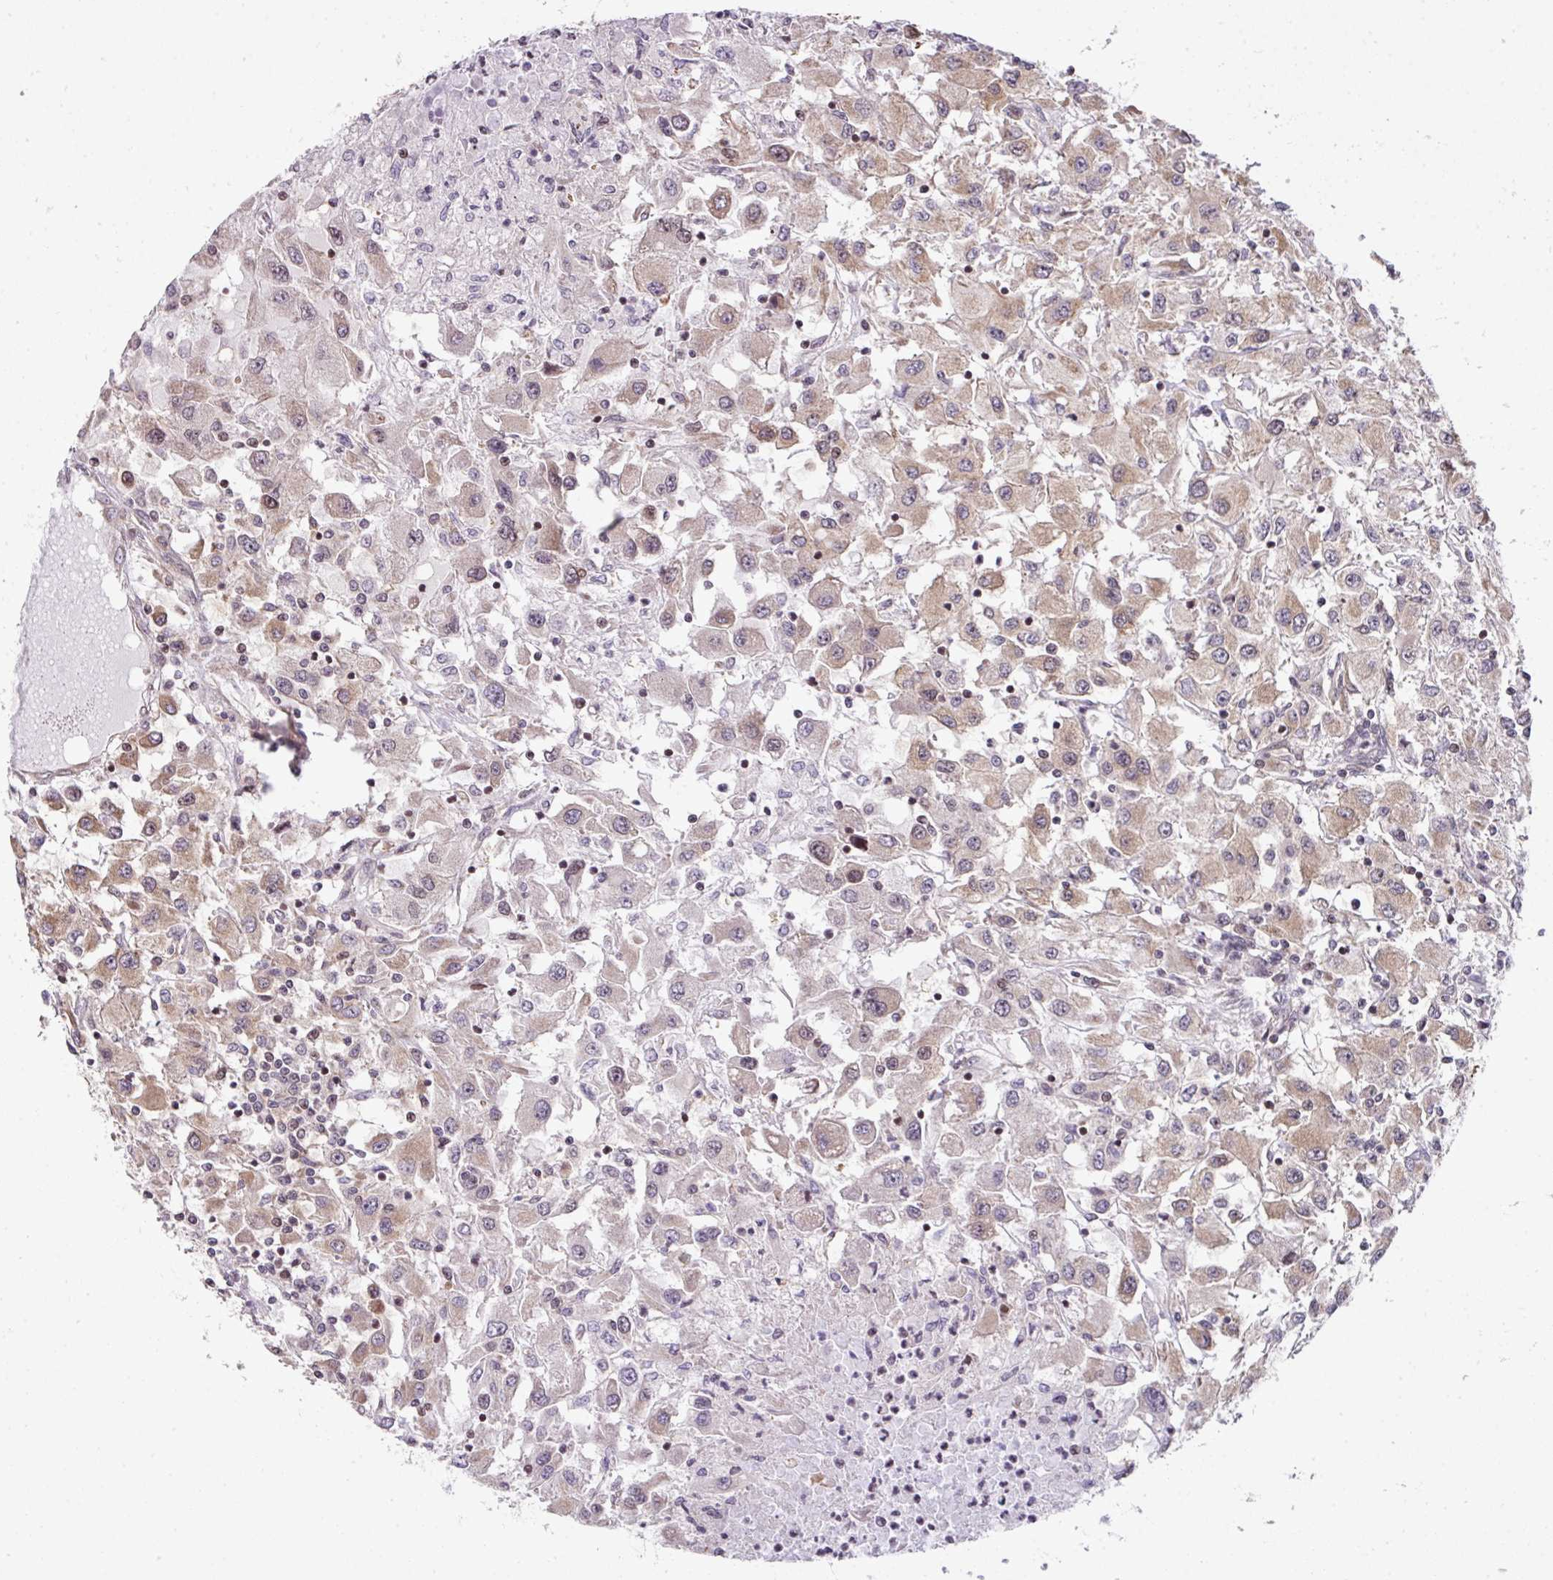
{"staining": {"intensity": "moderate", "quantity": "25%-75%", "location": "cytoplasmic/membranous,nuclear"}, "tissue": "renal cancer", "cell_type": "Tumor cells", "image_type": "cancer", "snomed": [{"axis": "morphology", "description": "Adenocarcinoma, NOS"}, {"axis": "topography", "description": "Kidney"}], "caption": "Renal cancer was stained to show a protein in brown. There is medium levels of moderate cytoplasmic/membranous and nuclear staining in approximately 25%-75% of tumor cells.", "gene": "PLK1", "patient": {"sex": "female", "age": 67}}